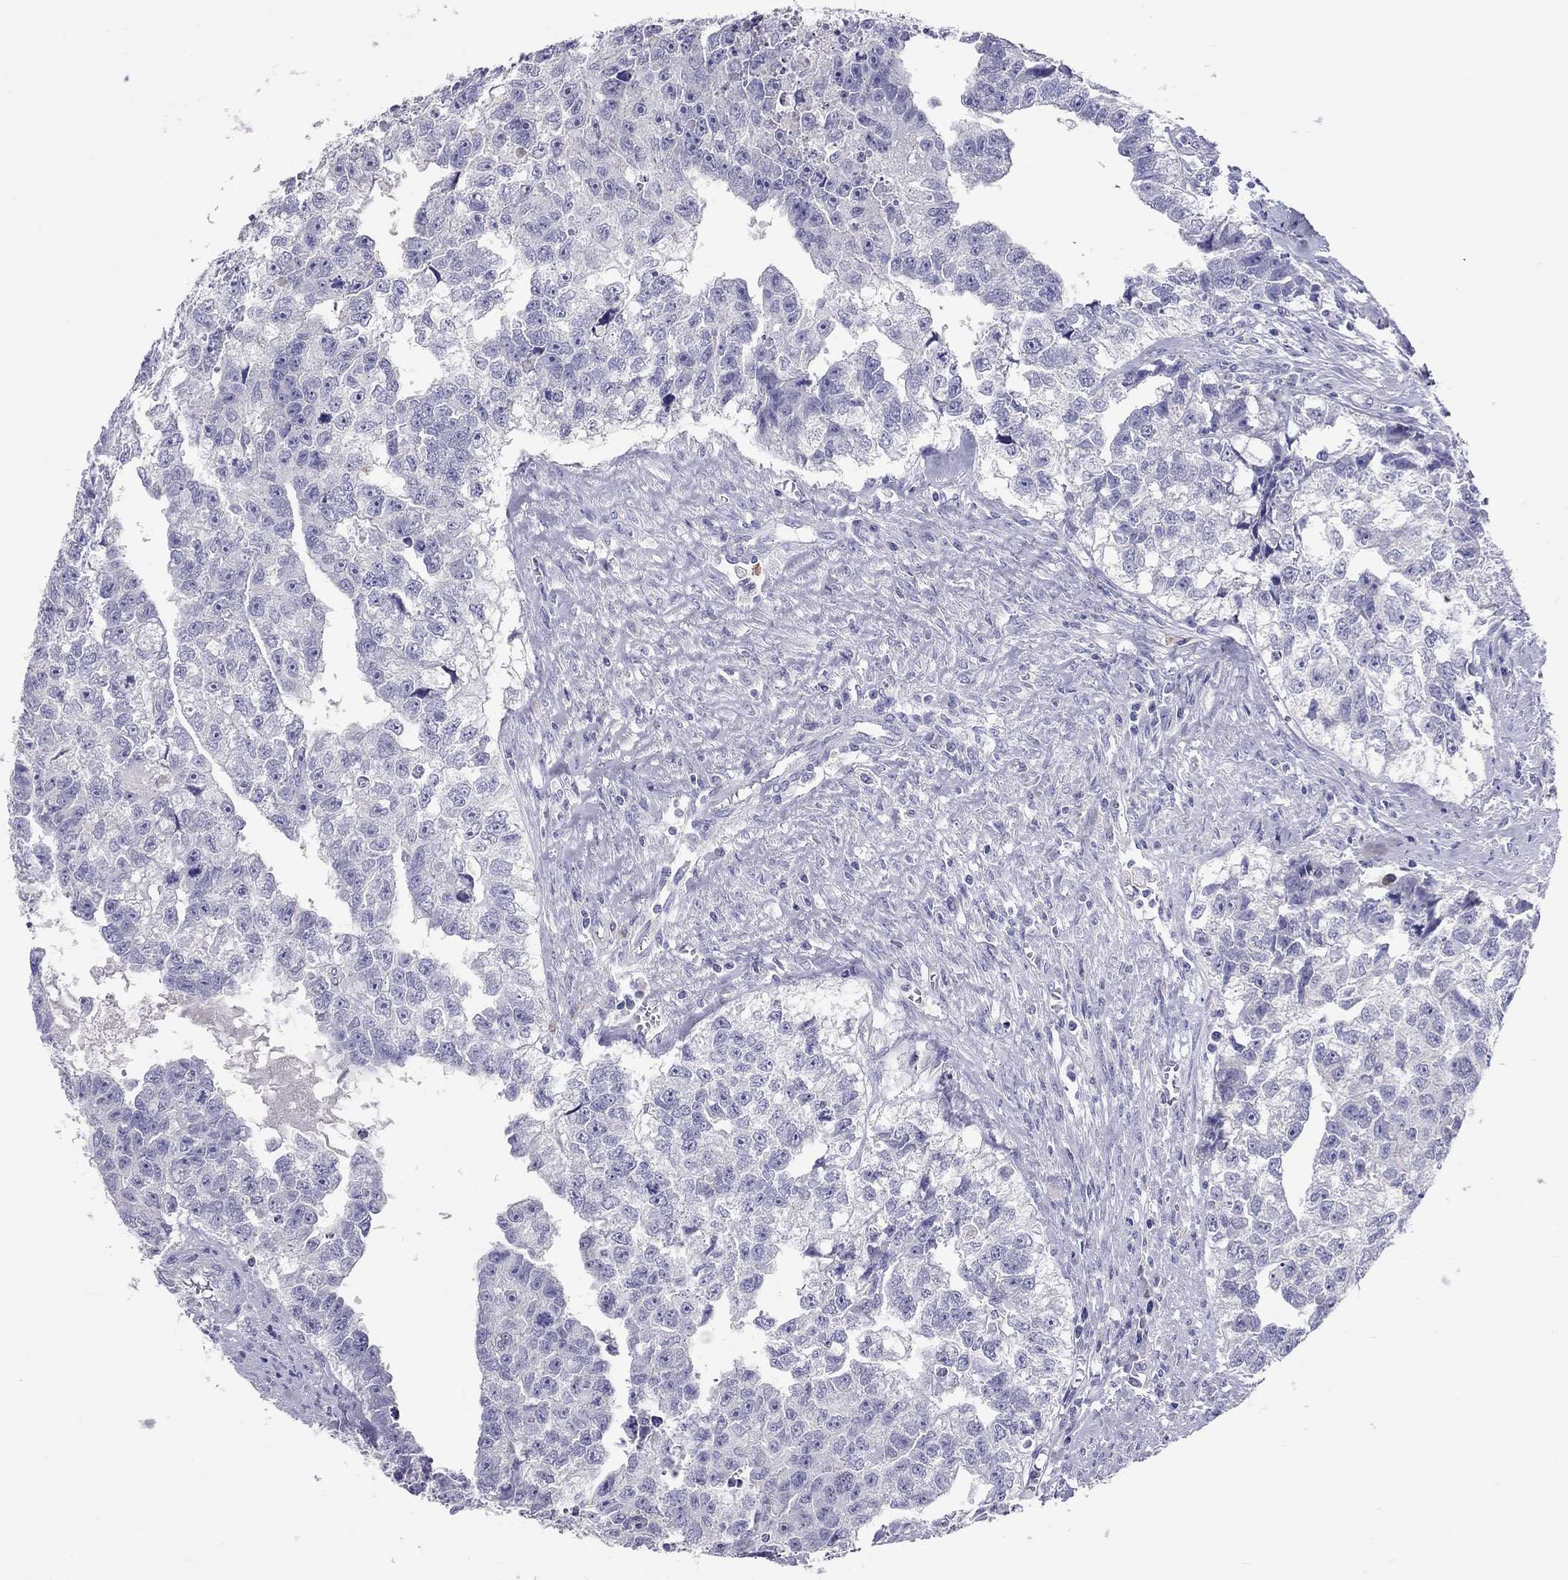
{"staining": {"intensity": "negative", "quantity": "none", "location": "none"}, "tissue": "testis cancer", "cell_type": "Tumor cells", "image_type": "cancer", "snomed": [{"axis": "morphology", "description": "Carcinoma, Embryonal, NOS"}, {"axis": "morphology", "description": "Teratoma, malignant, NOS"}, {"axis": "topography", "description": "Testis"}], "caption": "Human embryonal carcinoma (testis) stained for a protein using immunohistochemistry reveals no positivity in tumor cells.", "gene": "CALHM1", "patient": {"sex": "male", "age": 44}}